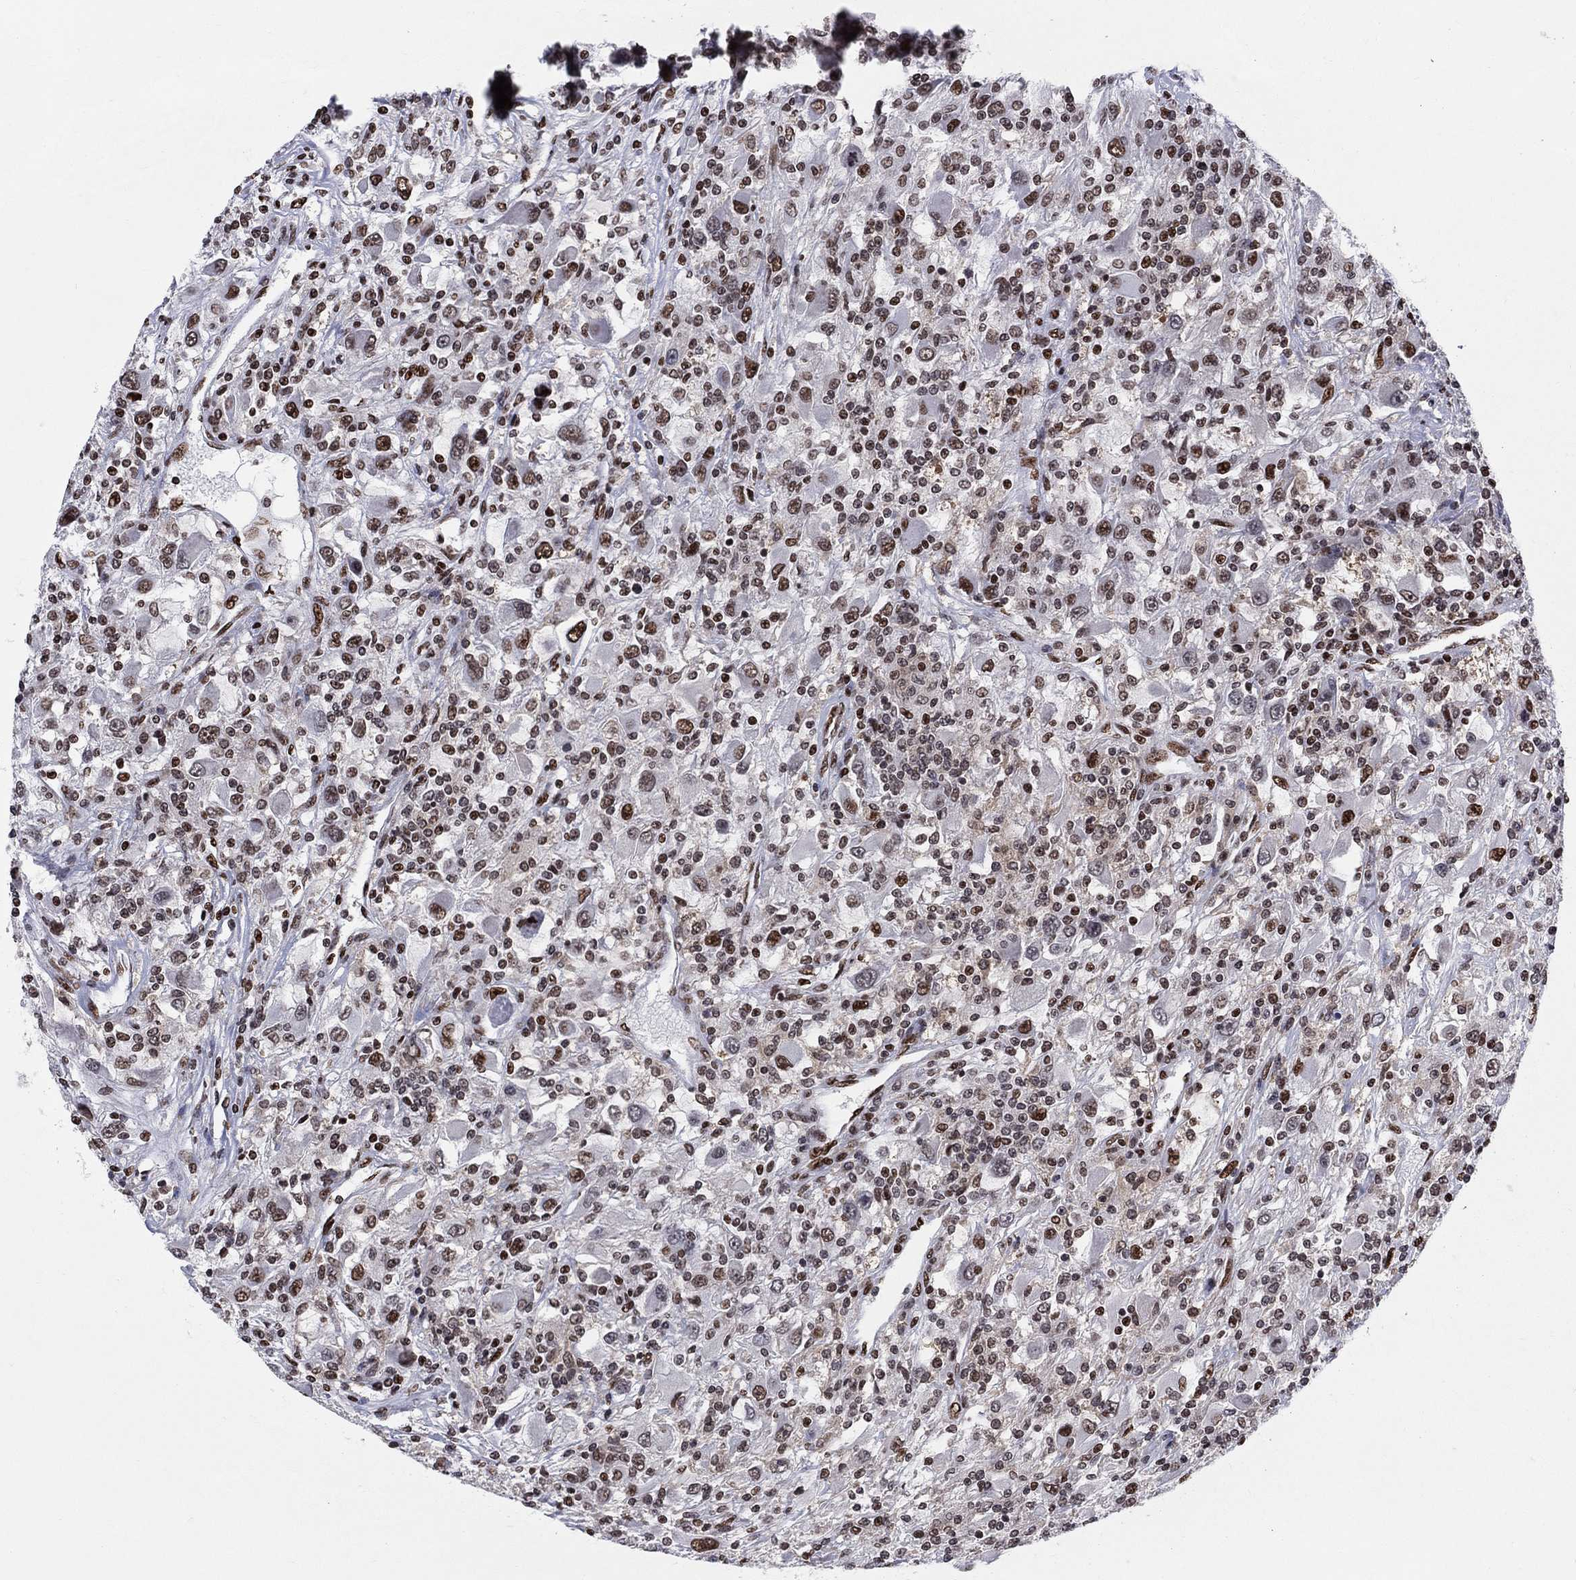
{"staining": {"intensity": "moderate", "quantity": ">75%", "location": "cytoplasmic/membranous"}, "tissue": "renal cancer", "cell_type": "Tumor cells", "image_type": "cancer", "snomed": [{"axis": "morphology", "description": "Adenocarcinoma, NOS"}, {"axis": "topography", "description": "Kidney"}], "caption": "A micrograph of human renal adenocarcinoma stained for a protein reveals moderate cytoplasmic/membranous brown staining in tumor cells.", "gene": "ZNHIT3", "patient": {"sex": "female", "age": 67}}